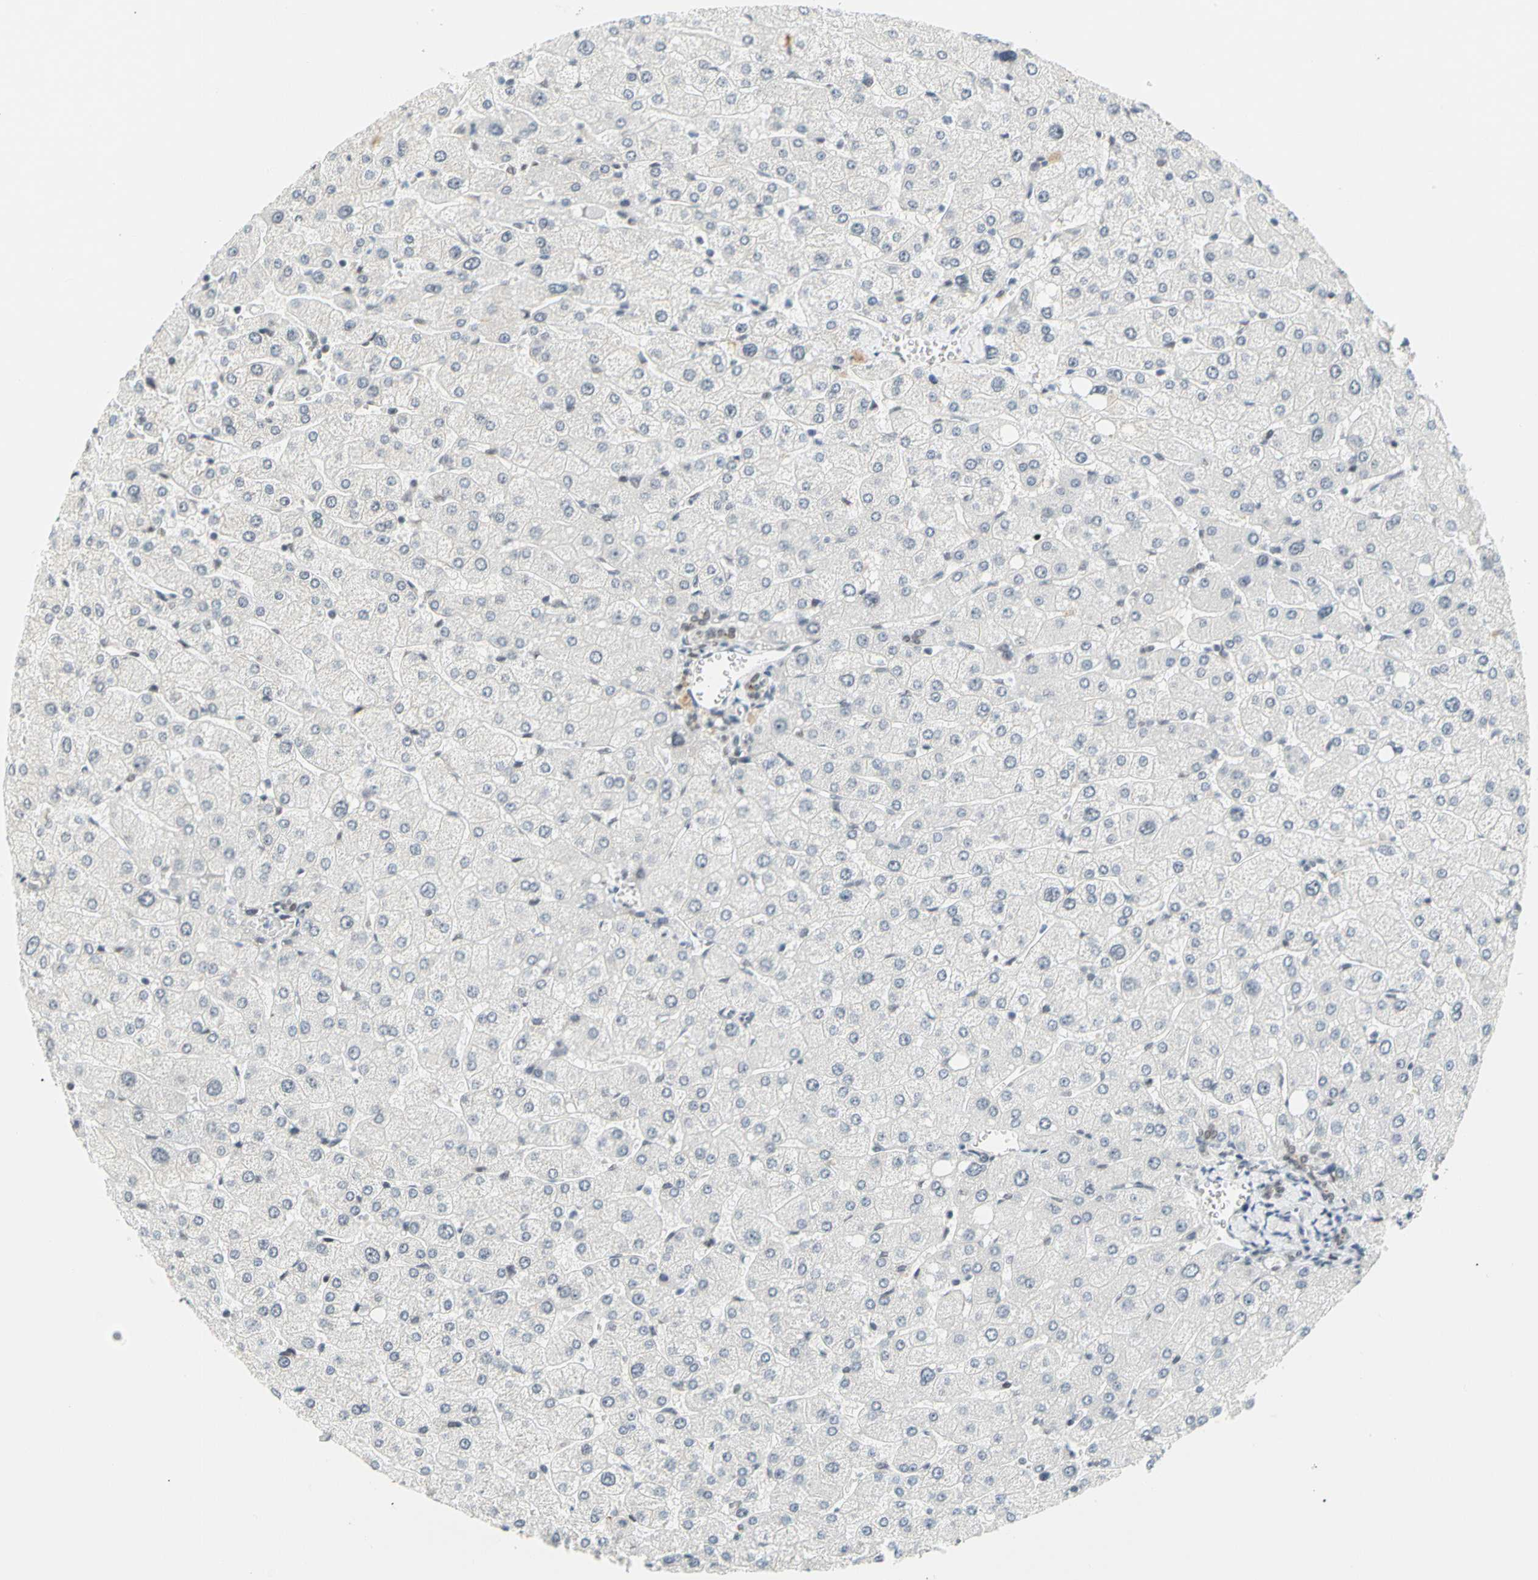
{"staining": {"intensity": "negative", "quantity": "none", "location": "none"}, "tissue": "liver", "cell_type": "Cholangiocytes", "image_type": "normal", "snomed": [{"axis": "morphology", "description": "Normal tissue, NOS"}, {"axis": "topography", "description": "Liver"}], "caption": "The IHC micrograph has no significant positivity in cholangiocytes of liver.", "gene": "ZSCAN16", "patient": {"sex": "male", "age": 55}}